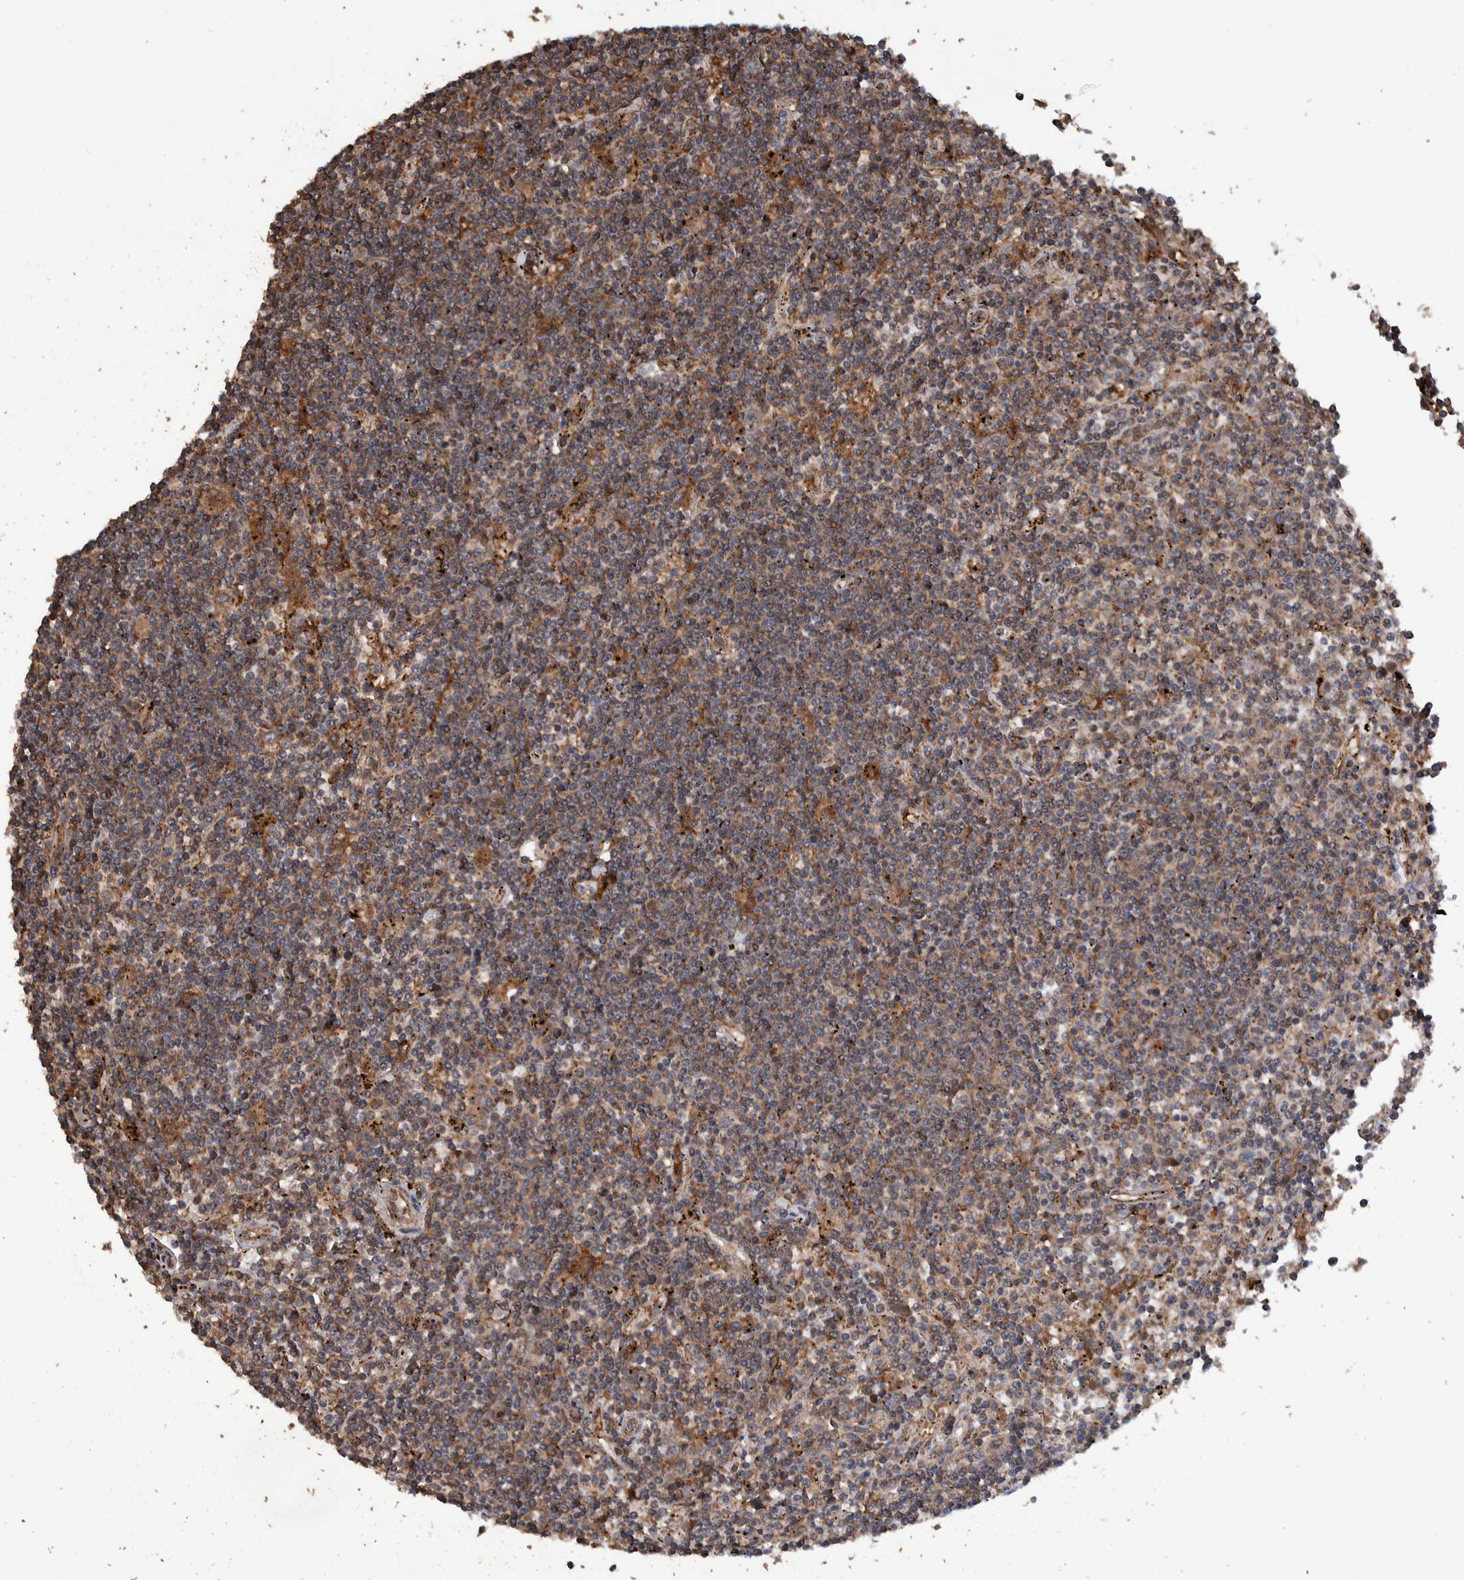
{"staining": {"intensity": "moderate", "quantity": ">75%", "location": "cytoplasmic/membranous"}, "tissue": "lymphoma", "cell_type": "Tumor cells", "image_type": "cancer", "snomed": [{"axis": "morphology", "description": "Malignant lymphoma, non-Hodgkin's type, Low grade"}, {"axis": "topography", "description": "Spleen"}], "caption": "Brown immunohistochemical staining in human low-grade malignant lymphoma, non-Hodgkin's type shows moderate cytoplasmic/membranous staining in about >75% of tumor cells.", "gene": "TRIM16", "patient": {"sex": "male", "age": 76}}